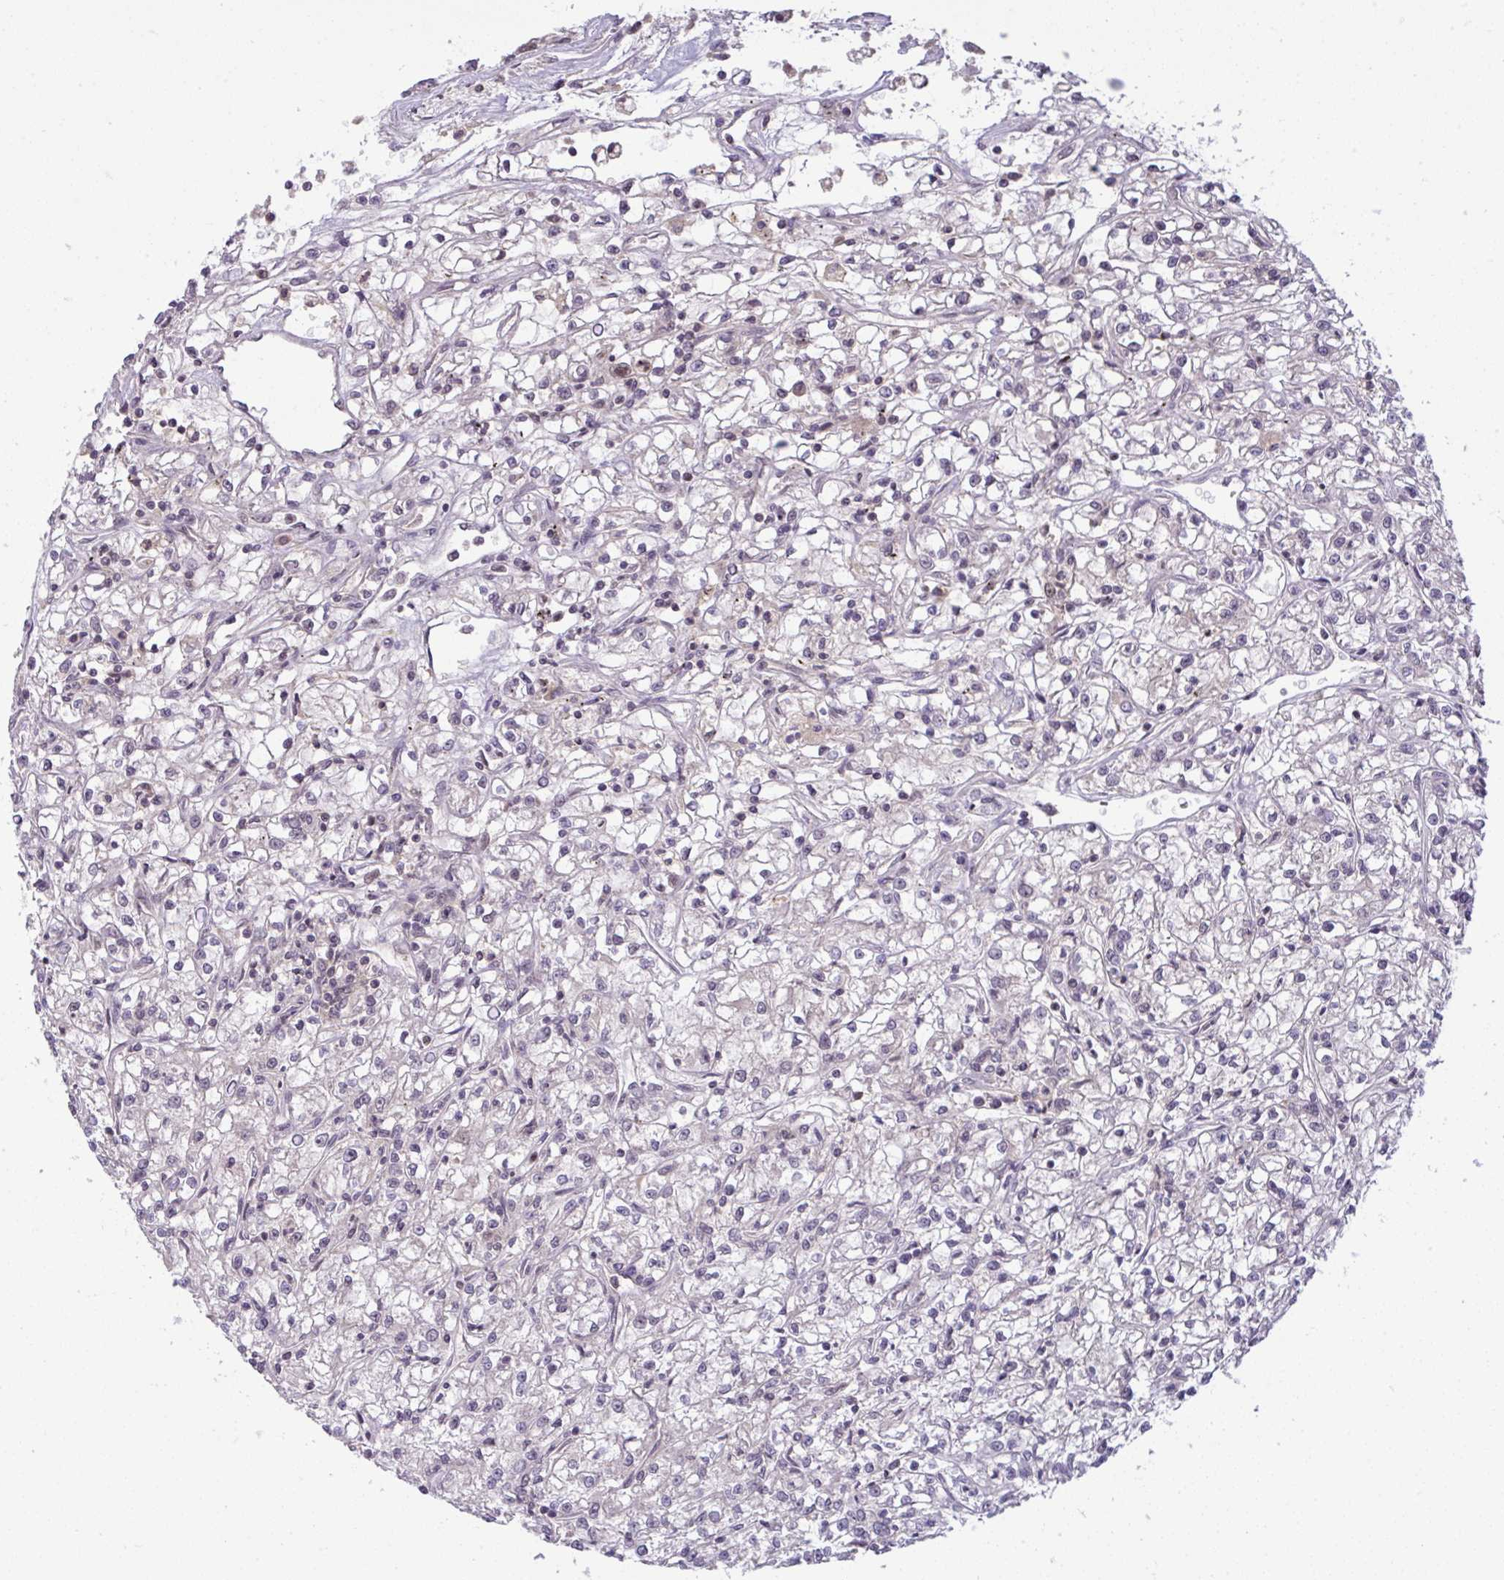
{"staining": {"intensity": "negative", "quantity": "none", "location": "none"}, "tissue": "renal cancer", "cell_type": "Tumor cells", "image_type": "cancer", "snomed": [{"axis": "morphology", "description": "Adenocarcinoma, NOS"}, {"axis": "topography", "description": "Kidney"}], "caption": "A micrograph of renal cancer stained for a protein reveals no brown staining in tumor cells.", "gene": "KLF2", "patient": {"sex": "female", "age": 59}}